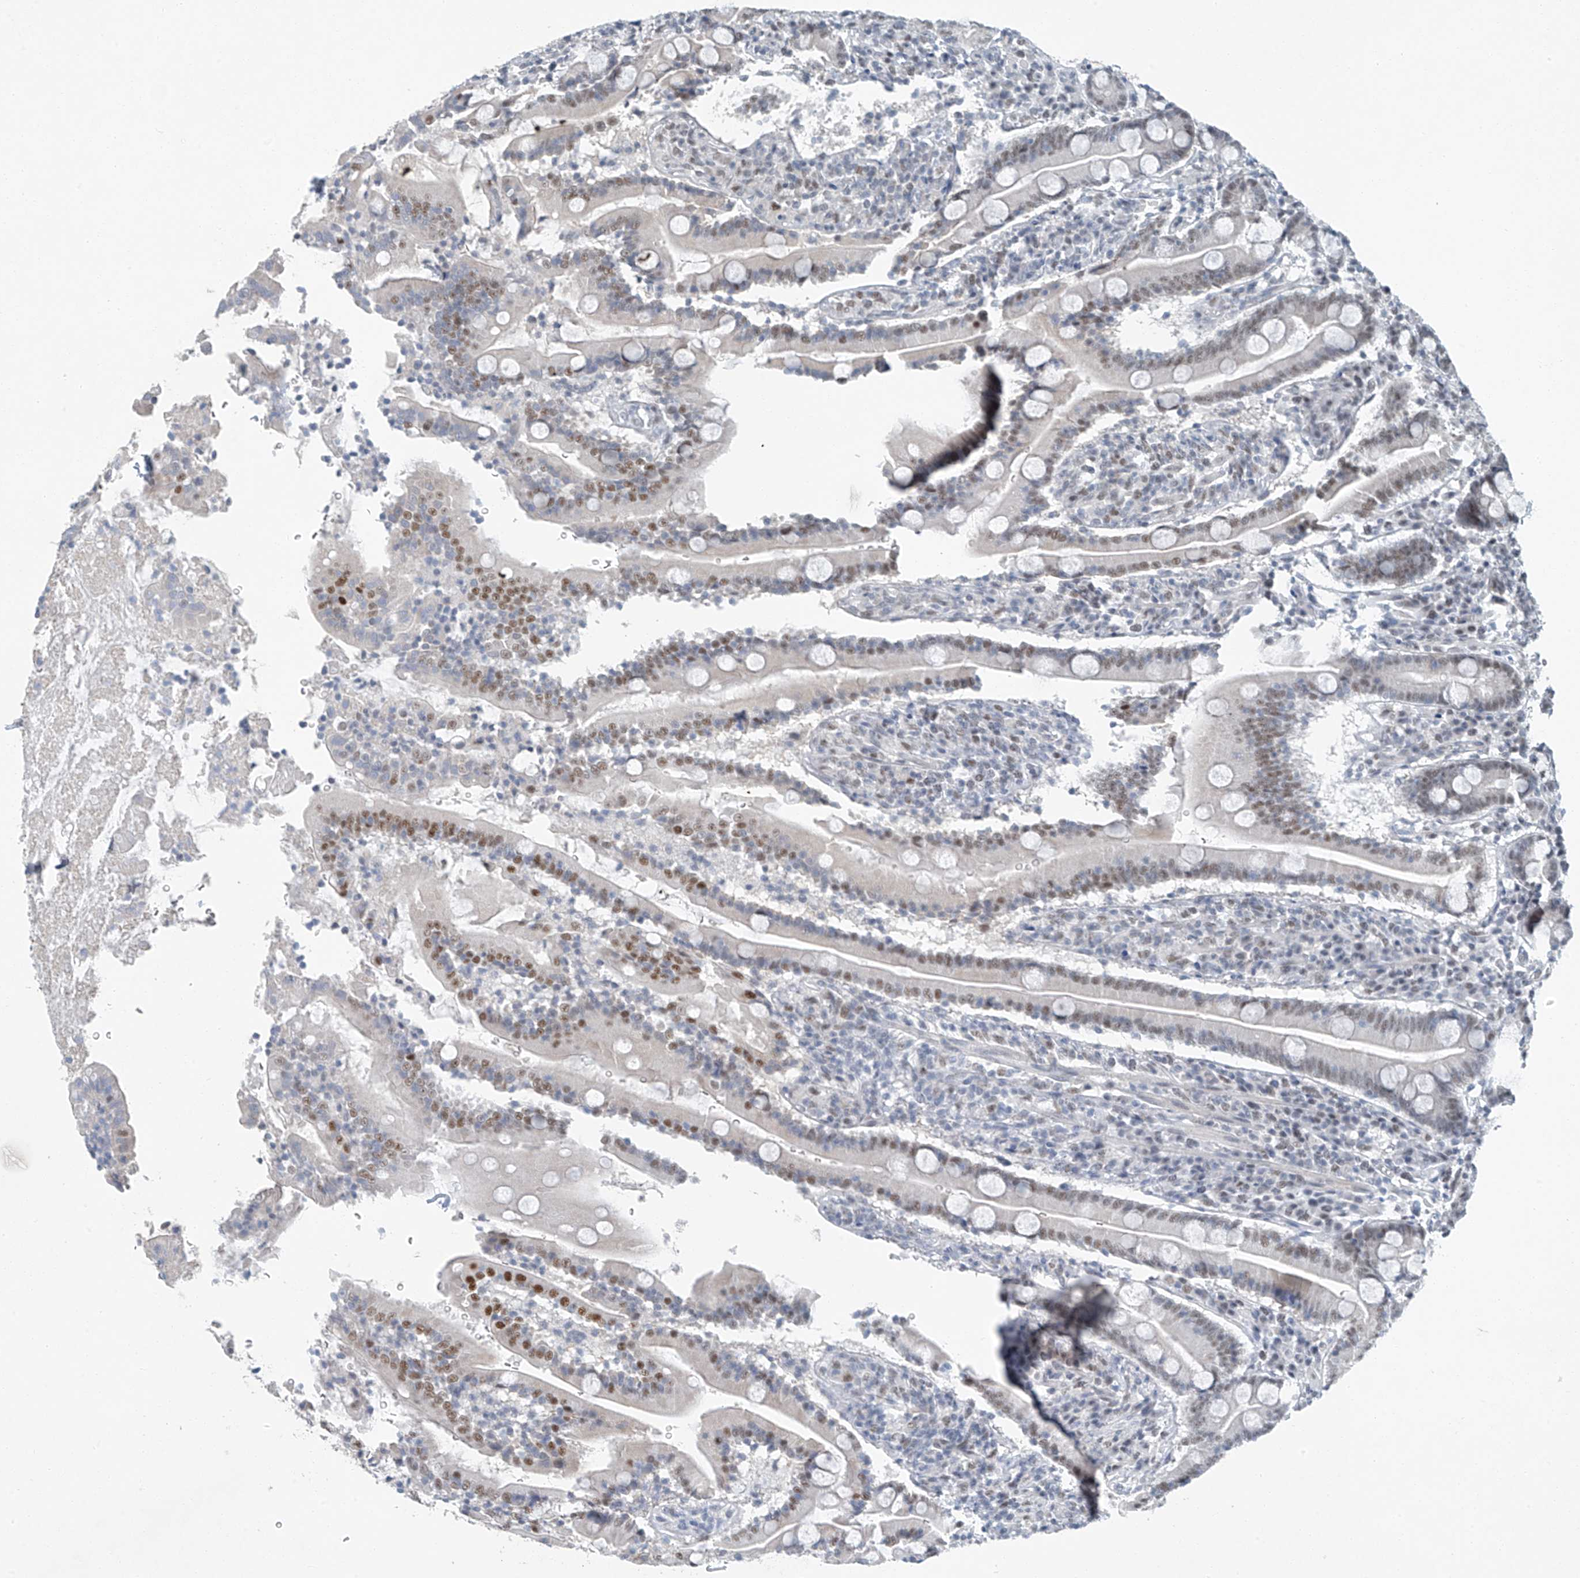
{"staining": {"intensity": "strong", "quantity": "<25%", "location": "nuclear"}, "tissue": "duodenum", "cell_type": "Glandular cells", "image_type": "normal", "snomed": [{"axis": "morphology", "description": "Normal tissue, NOS"}, {"axis": "topography", "description": "Duodenum"}], "caption": "IHC of normal human duodenum displays medium levels of strong nuclear staining in about <25% of glandular cells.", "gene": "TAF8", "patient": {"sex": "male", "age": 35}}